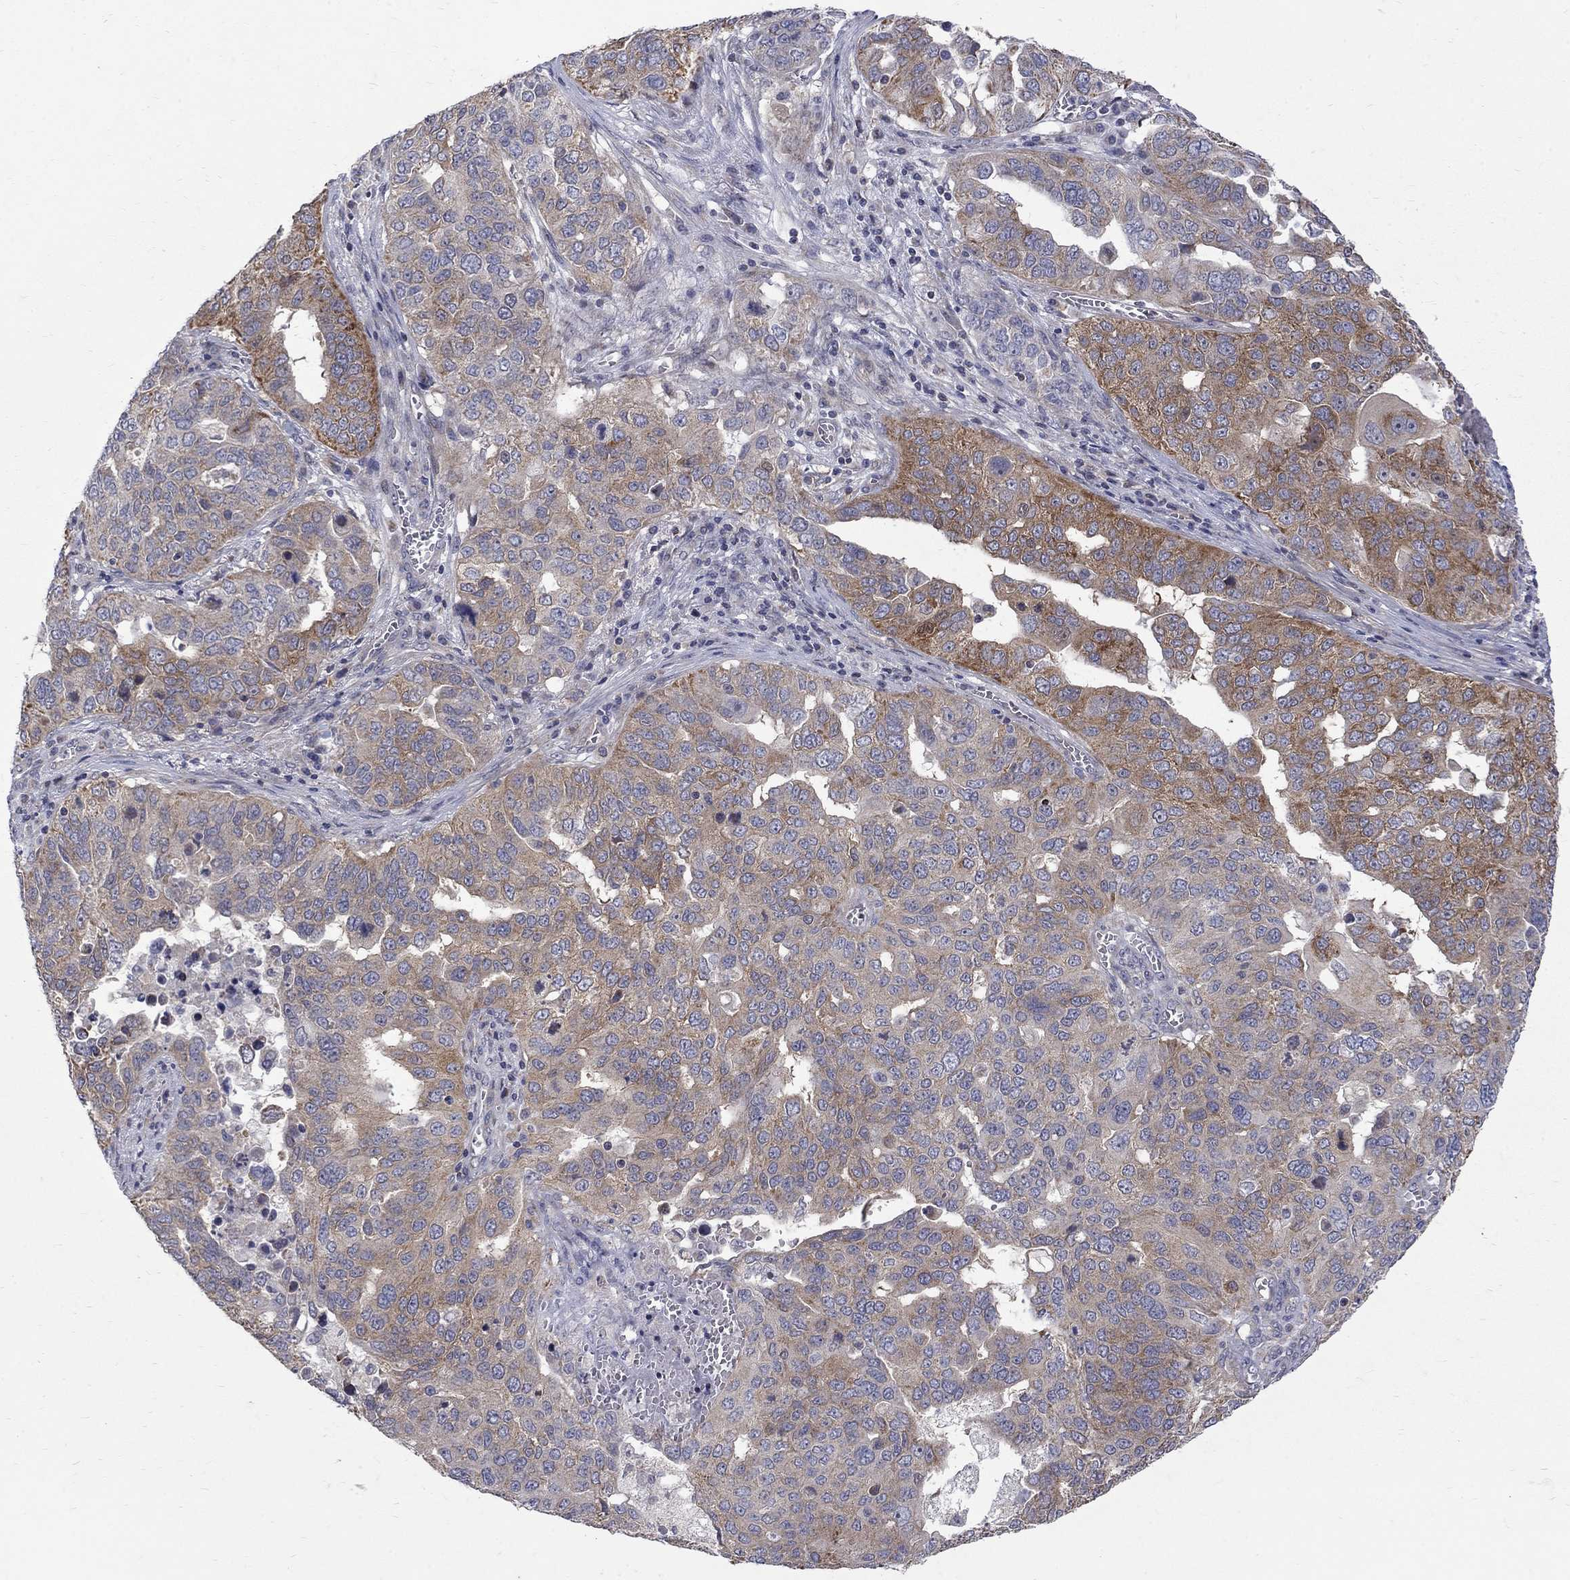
{"staining": {"intensity": "moderate", "quantity": "25%-75%", "location": "cytoplasmic/membranous"}, "tissue": "ovarian cancer", "cell_type": "Tumor cells", "image_type": "cancer", "snomed": [{"axis": "morphology", "description": "Carcinoma, endometroid"}, {"axis": "topography", "description": "Soft tissue"}, {"axis": "topography", "description": "Ovary"}], "caption": "Ovarian cancer (endometroid carcinoma) stained with DAB immunohistochemistry (IHC) demonstrates medium levels of moderate cytoplasmic/membranous positivity in approximately 25%-75% of tumor cells. Nuclei are stained in blue.", "gene": "SH2B1", "patient": {"sex": "female", "age": 52}}